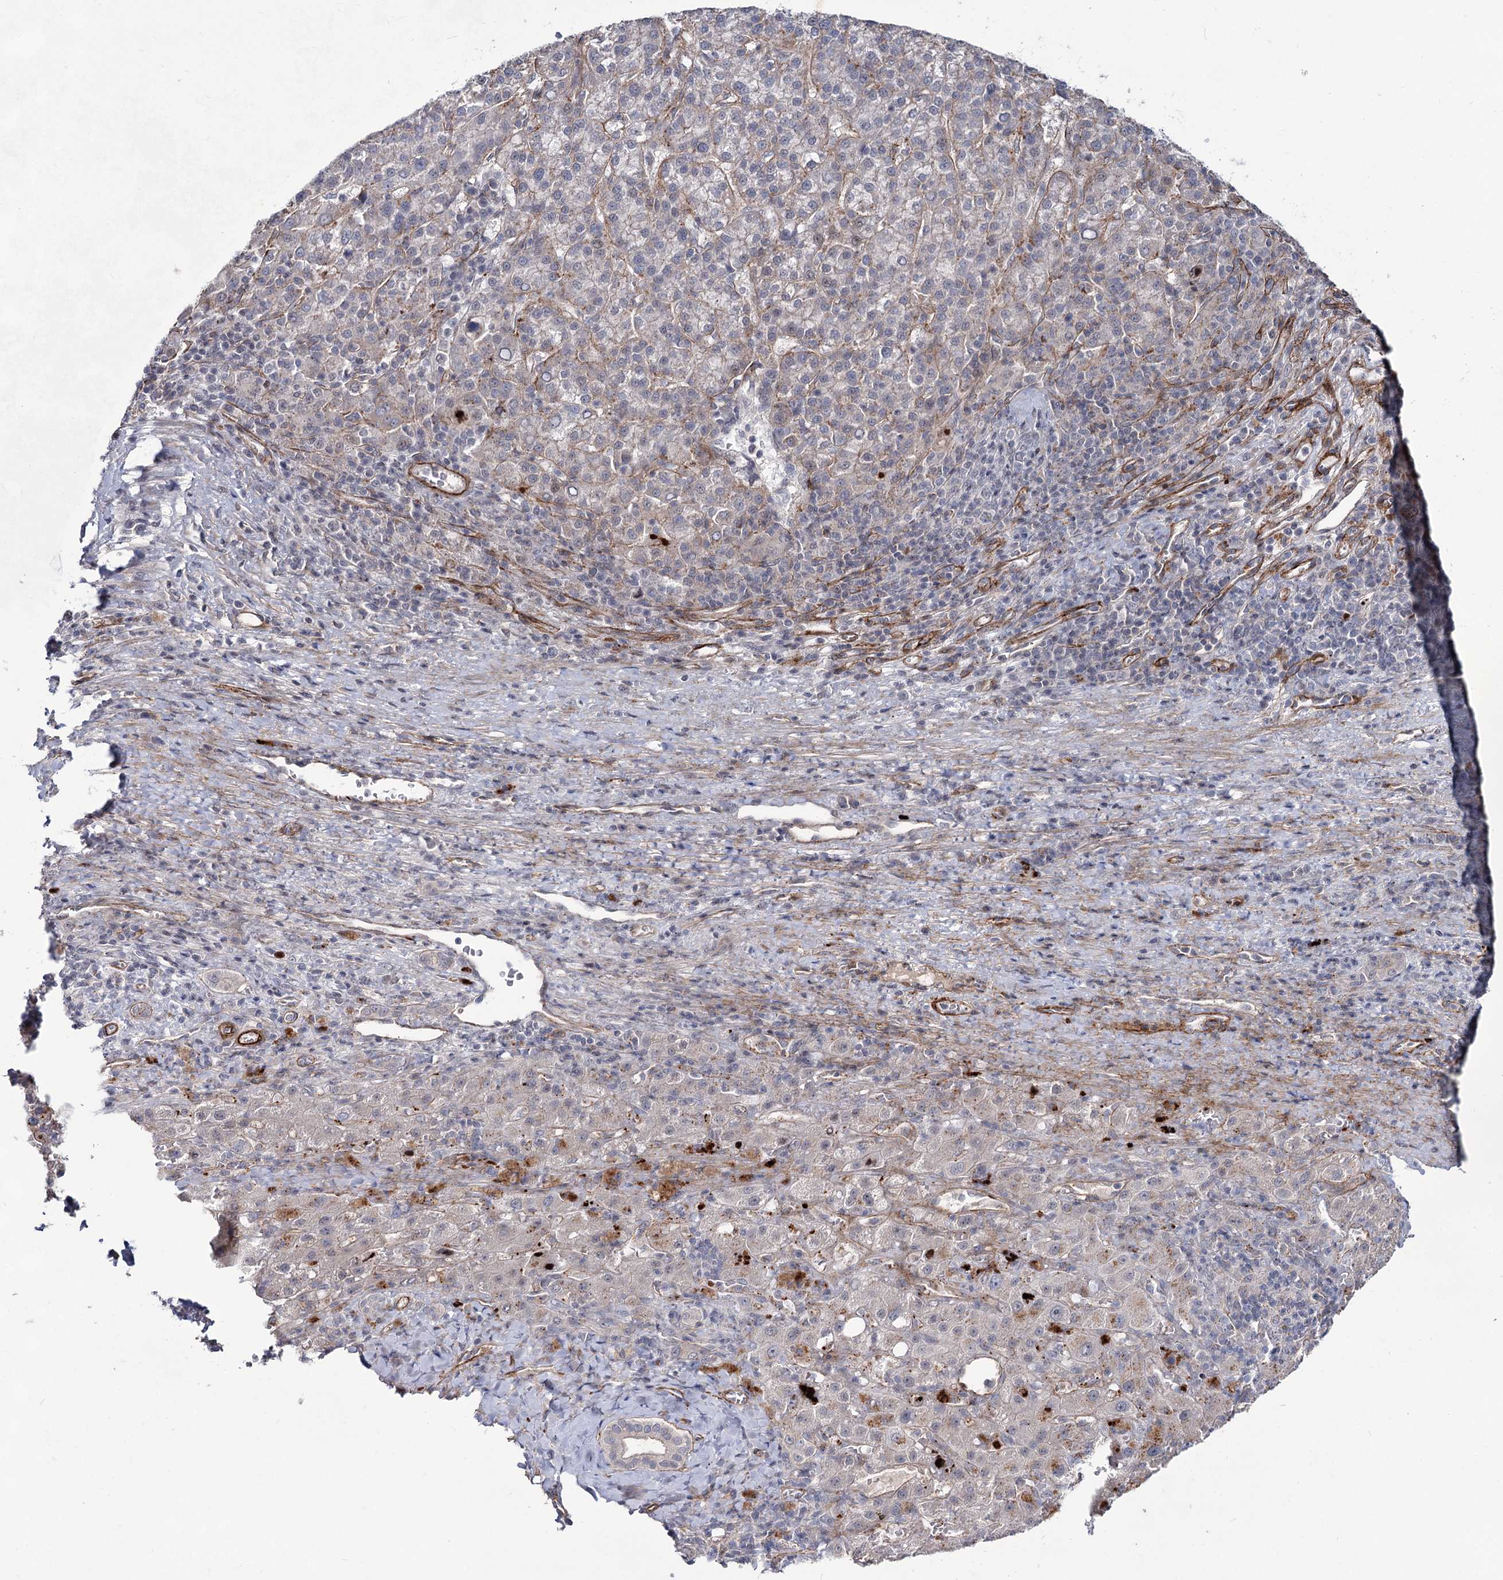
{"staining": {"intensity": "moderate", "quantity": "<25%", "location": "cytoplasmic/membranous"}, "tissue": "liver cancer", "cell_type": "Tumor cells", "image_type": "cancer", "snomed": [{"axis": "morphology", "description": "Carcinoma, Hepatocellular, NOS"}, {"axis": "topography", "description": "Liver"}], "caption": "Brown immunohistochemical staining in hepatocellular carcinoma (liver) shows moderate cytoplasmic/membranous staining in approximately <25% of tumor cells.", "gene": "ATL2", "patient": {"sex": "female", "age": 58}}